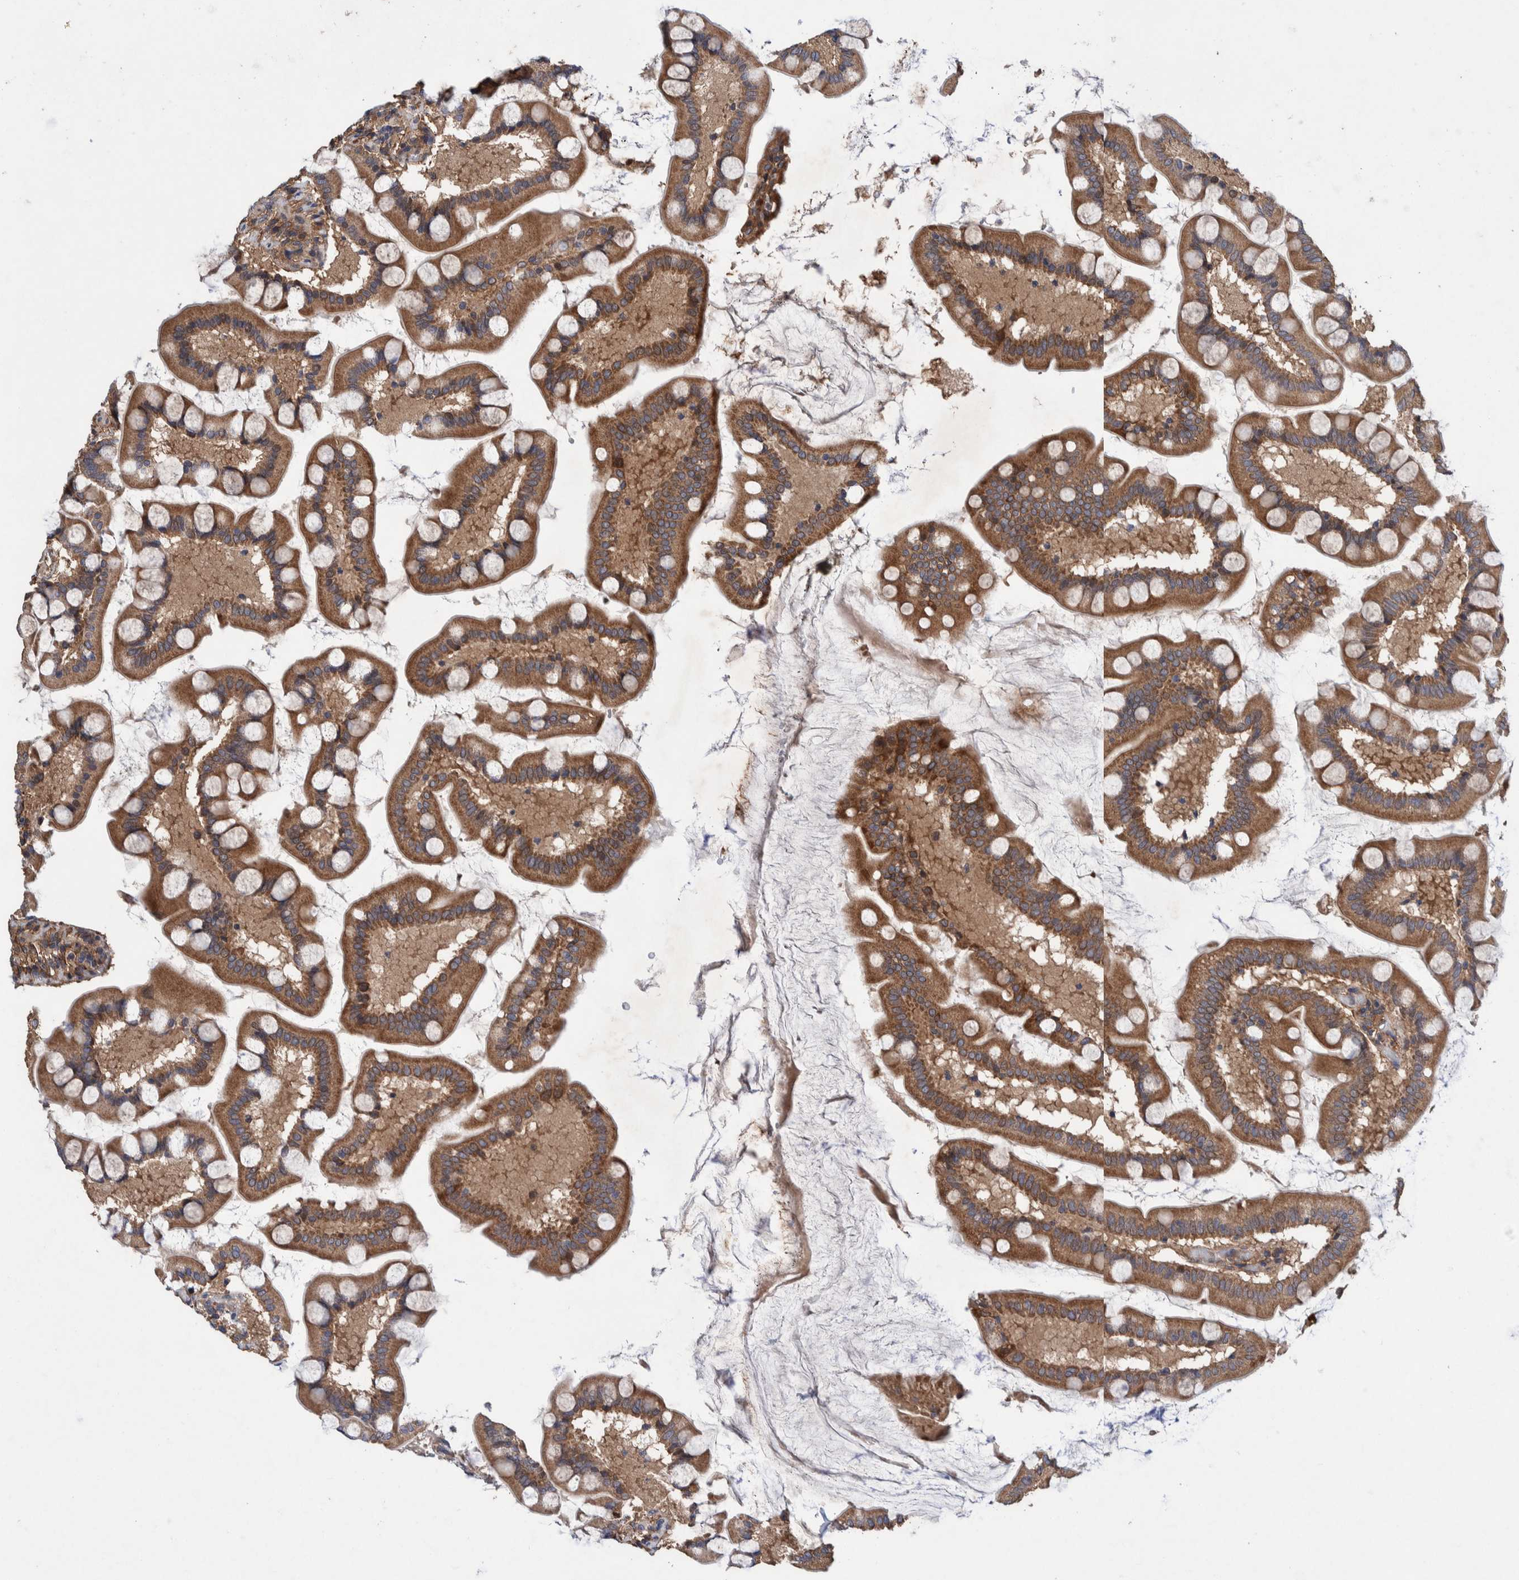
{"staining": {"intensity": "strong", "quantity": ">75%", "location": "cytoplasmic/membranous"}, "tissue": "small intestine", "cell_type": "Glandular cells", "image_type": "normal", "snomed": [{"axis": "morphology", "description": "Normal tissue, NOS"}, {"axis": "topography", "description": "Small intestine"}], "caption": "Strong cytoplasmic/membranous protein positivity is identified in about >75% of glandular cells in small intestine.", "gene": "PIK3R6", "patient": {"sex": "male", "age": 41}}